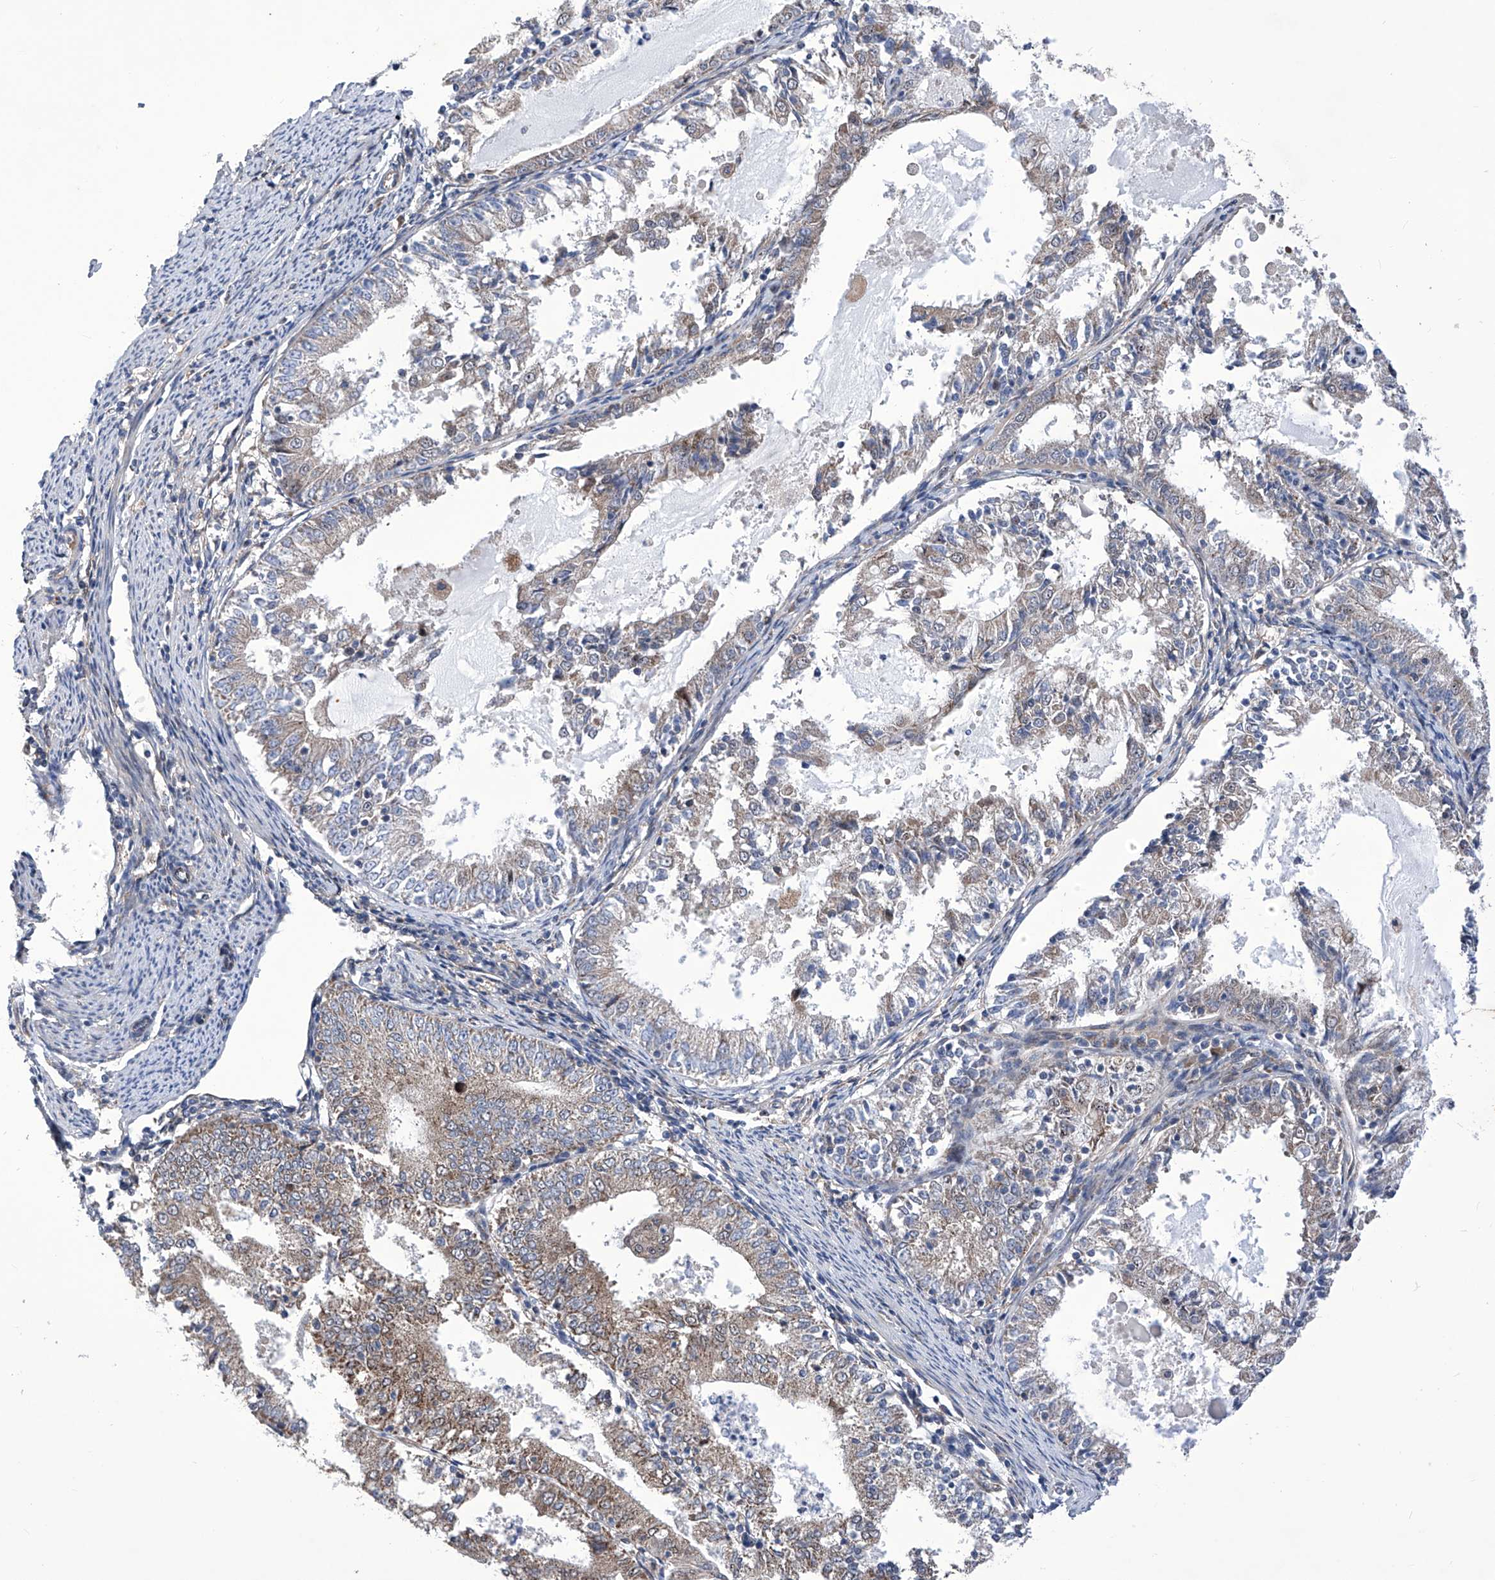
{"staining": {"intensity": "moderate", "quantity": "<25%", "location": "cytoplasmic/membranous"}, "tissue": "endometrial cancer", "cell_type": "Tumor cells", "image_type": "cancer", "snomed": [{"axis": "morphology", "description": "Adenocarcinoma, NOS"}, {"axis": "topography", "description": "Endometrium"}], "caption": "A brown stain highlights moderate cytoplasmic/membranous staining of a protein in human endometrial cancer (adenocarcinoma) tumor cells. The staining is performed using DAB brown chromogen to label protein expression. The nuclei are counter-stained blue using hematoxylin.", "gene": "KTI12", "patient": {"sex": "female", "age": 57}}